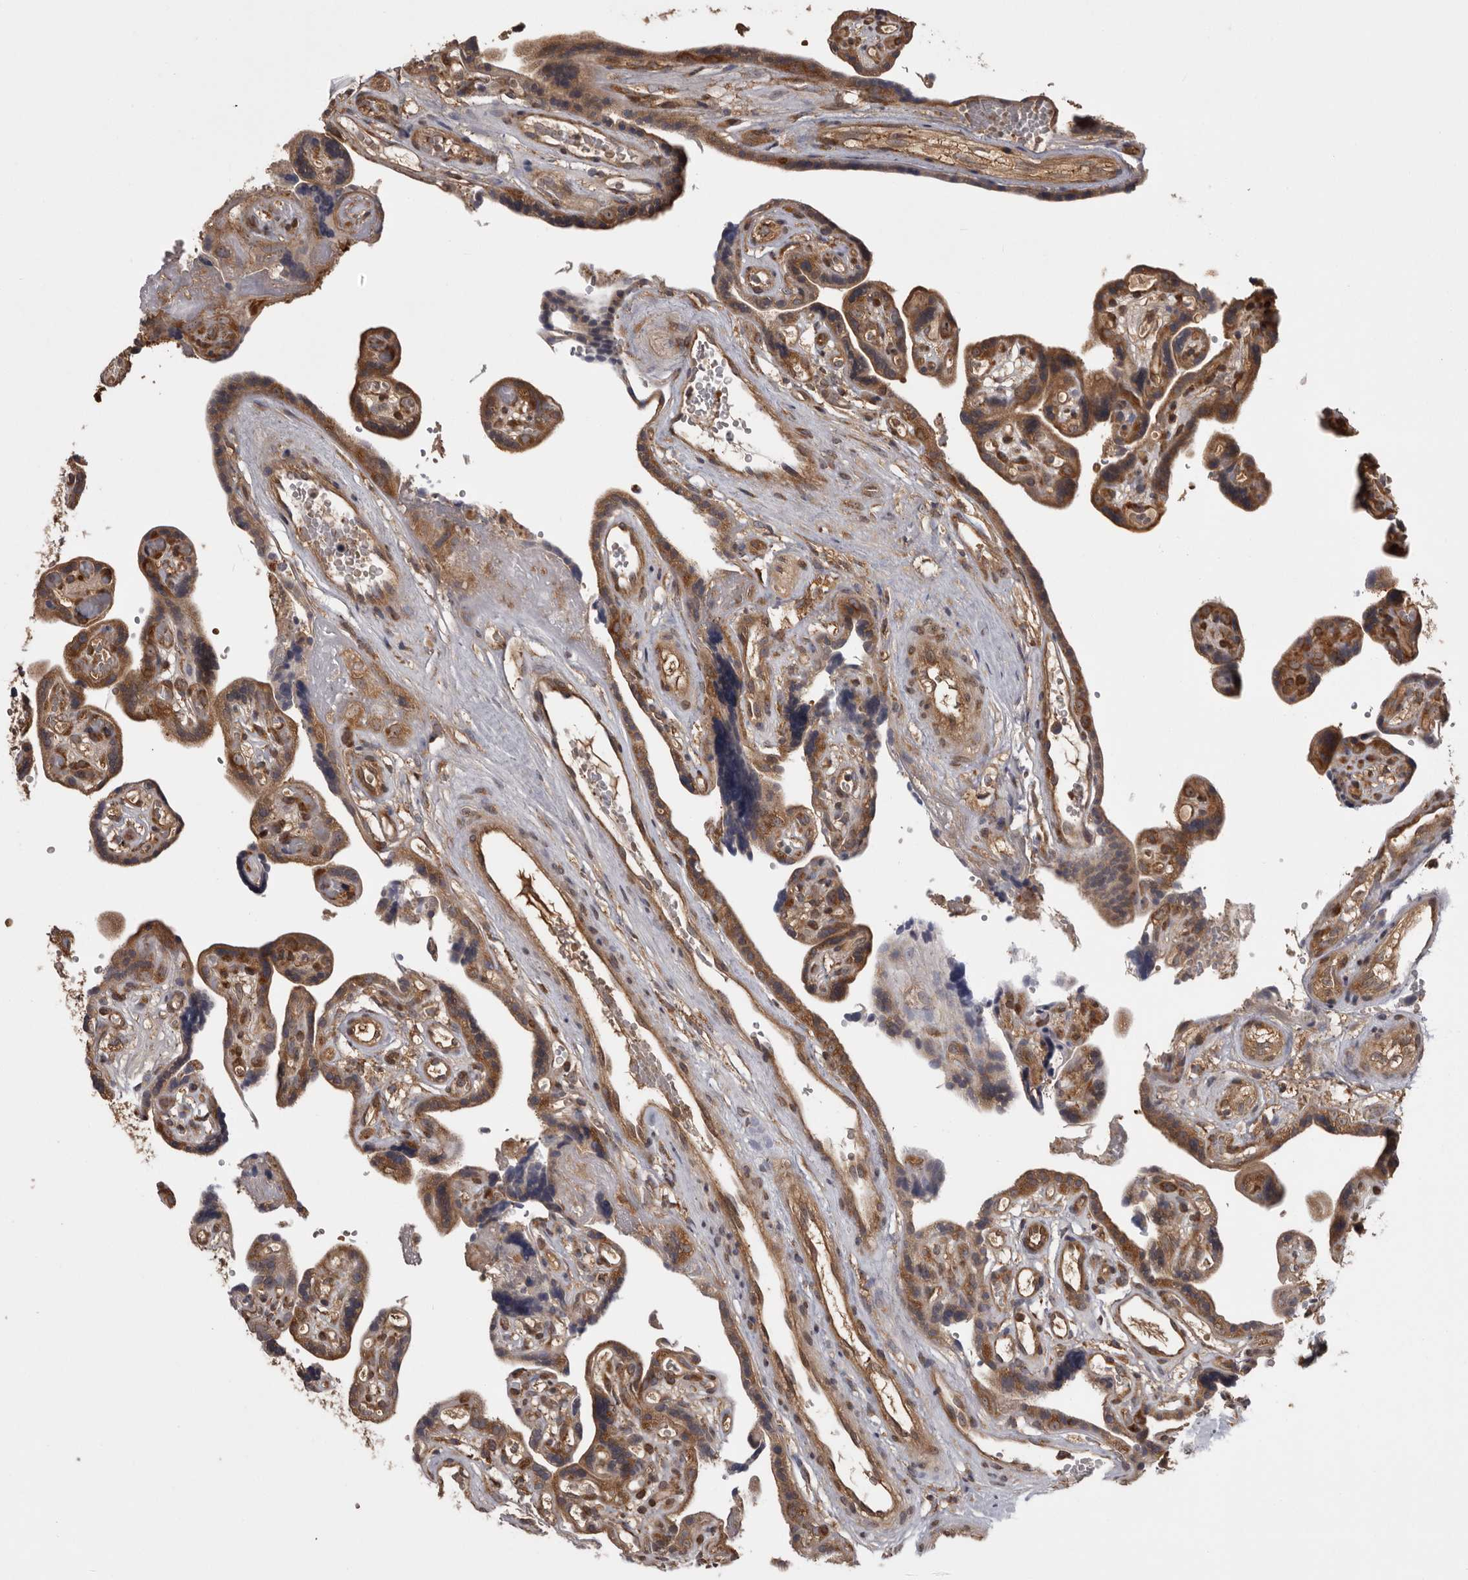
{"staining": {"intensity": "strong", "quantity": ">75%", "location": "cytoplasmic/membranous"}, "tissue": "placenta", "cell_type": "Decidual cells", "image_type": "normal", "snomed": [{"axis": "morphology", "description": "Normal tissue, NOS"}, {"axis": "topography", "description": "Placenta"}], "caption": "Placenta was stained to show a protein in brown. There is high levels of strong cytoplasmic/membranous staining in about >75% of decidual cells. (Brightfield microscopy of DAB IHC at high magnification).", "gene": "DARS1", "patient": {"sex": "female", "age": 30}}